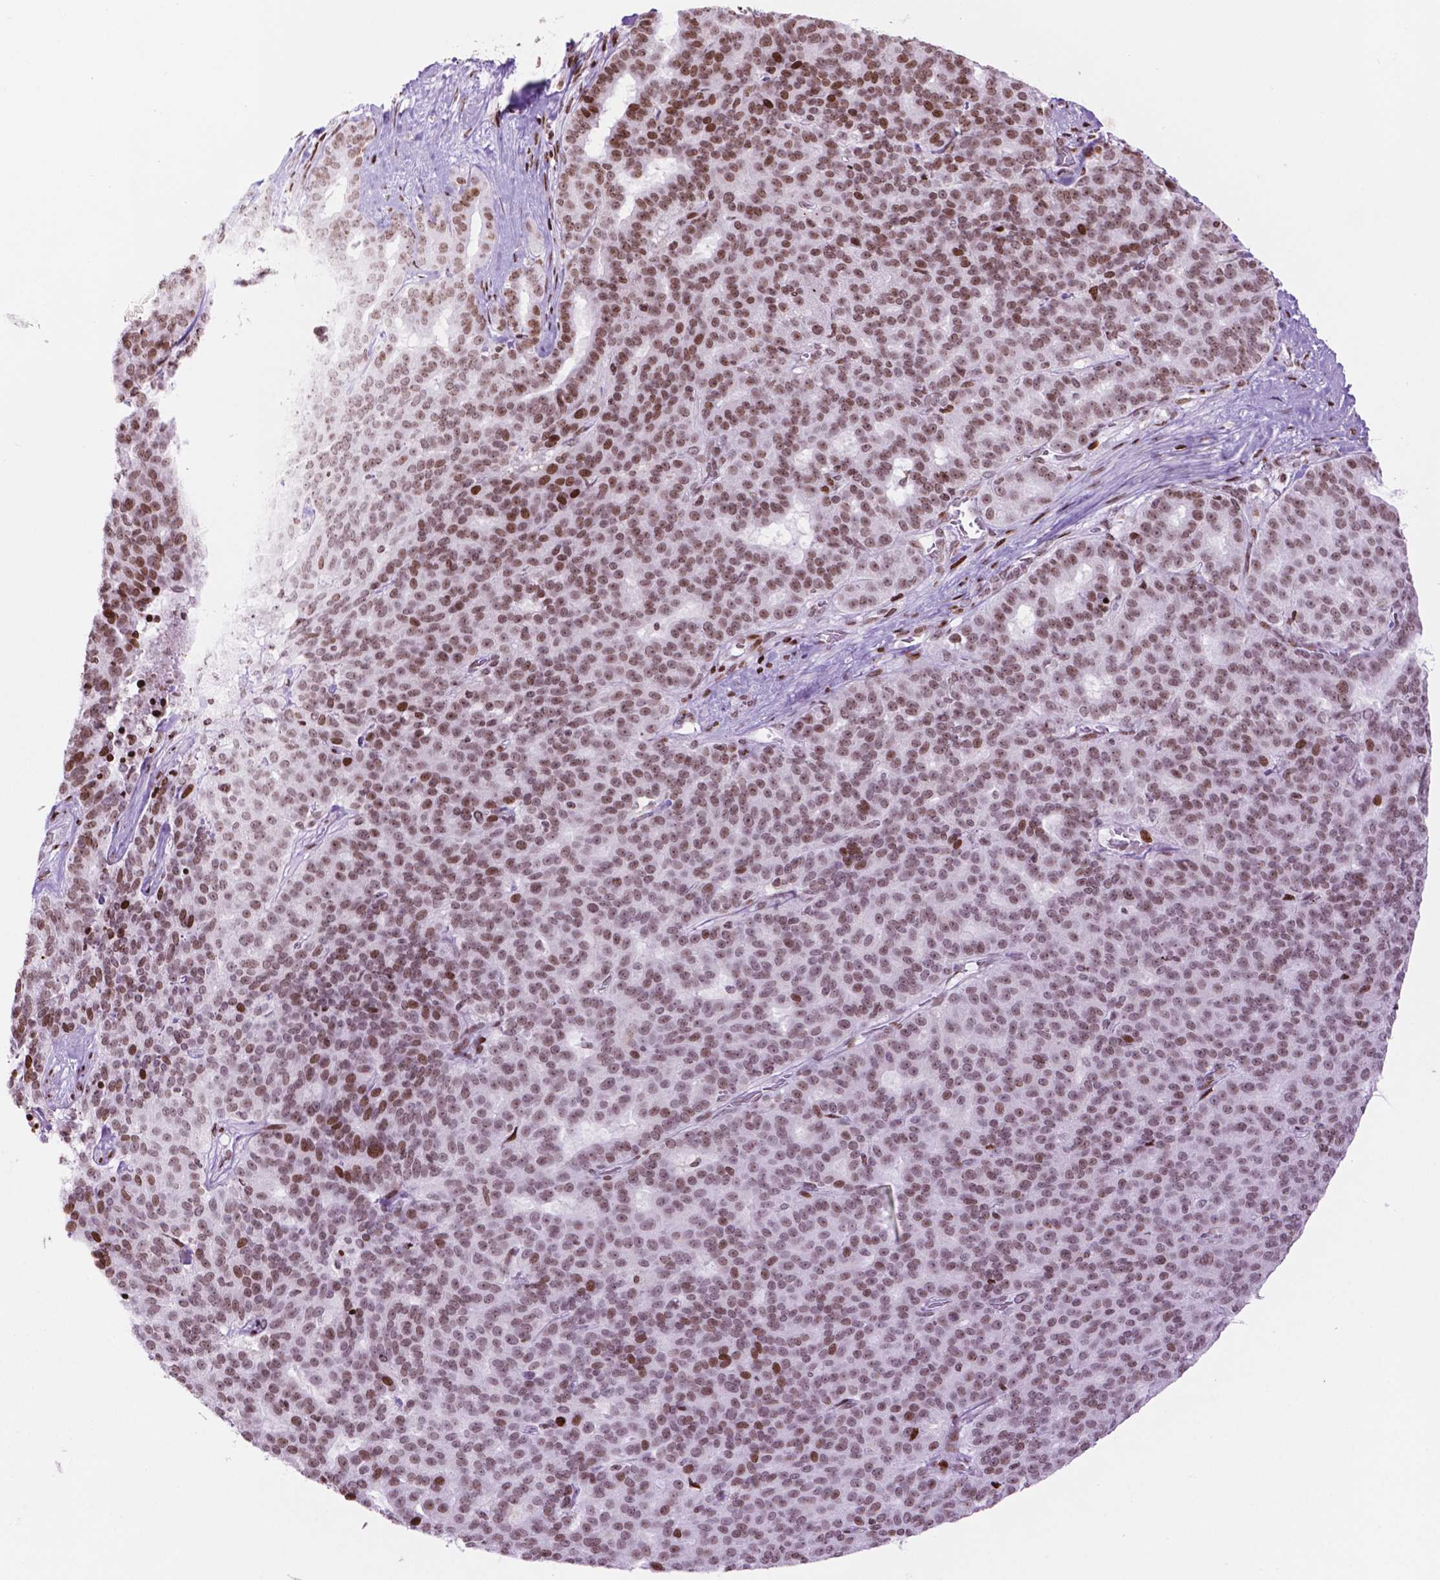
{"staining": {"intensity": "moderate", "quantity": ">75%", "location": "nuclear"}, "tissue": "liver cancer", "cell_type": "Tumor cells", "image_type": "cancer", "snomed": [{"axis": "morphology", "description": "Cholangiocarcinoma"}, {"axis": "topography", "description": "Liver"}], "caption": "Protein staining demonstrates moderate nuclear positivity in about >75% of tumor cells in cholangiocarcinoma (liver).", "gene": "TMEM250", "patient": {"sex": "female", "age": 47}}